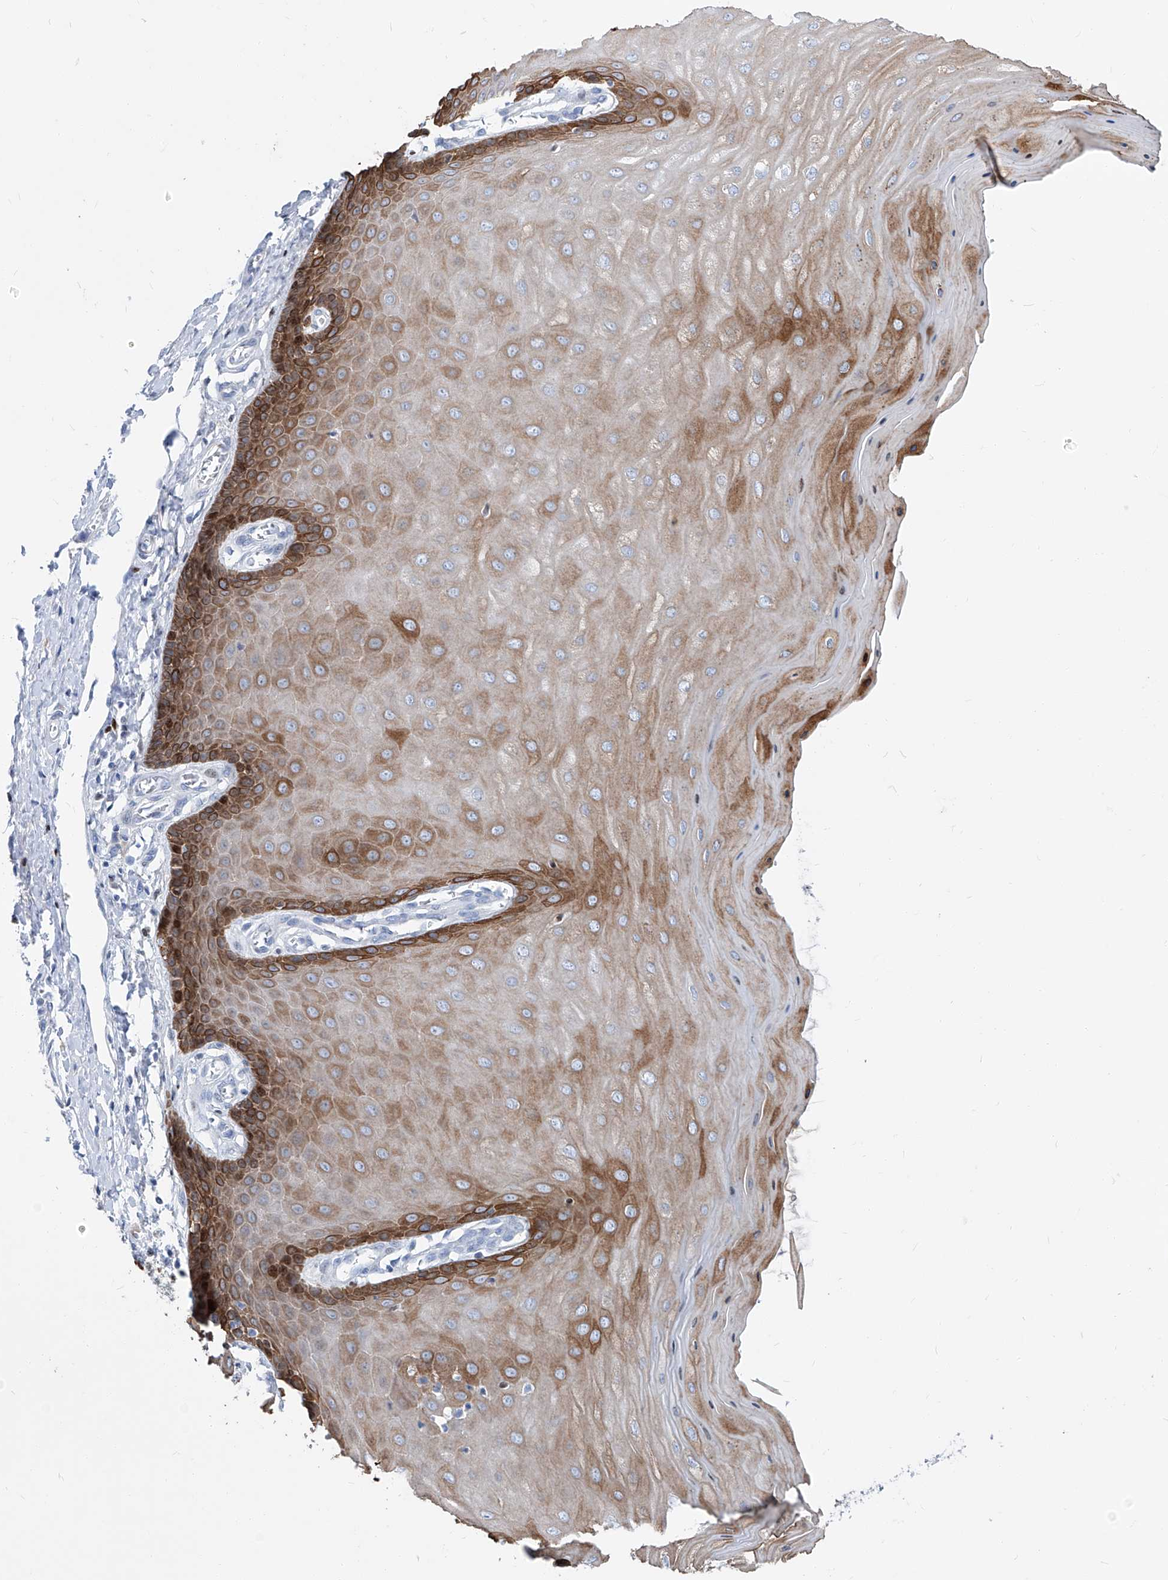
{"staining": {"intensity": "moderate", "quantity": "<25%", "location": "cytoplasmic/membranous"}, "tissue": "cervix", "cell_type": "Glandular cells", "image_type": "normal", "snomed": [{"axis": "morphology", "description": "Normal tissue, NOS"}, {"axis": "topography", "description": "Cervix"}], "caption": "Immunohistochemical staining of benign cervix demonstrates <25% levels of moderate cytoplasmic/membranous protein staining in about <25% of glandular cells. (Stains: DAB (3,3'-diaminobenzidine) in brown, nuclei in blue, Microscopy: brightfield microscopy at high magnification).", "gene": "FRS3", "patient": {"sex": "female", "age": 55}}